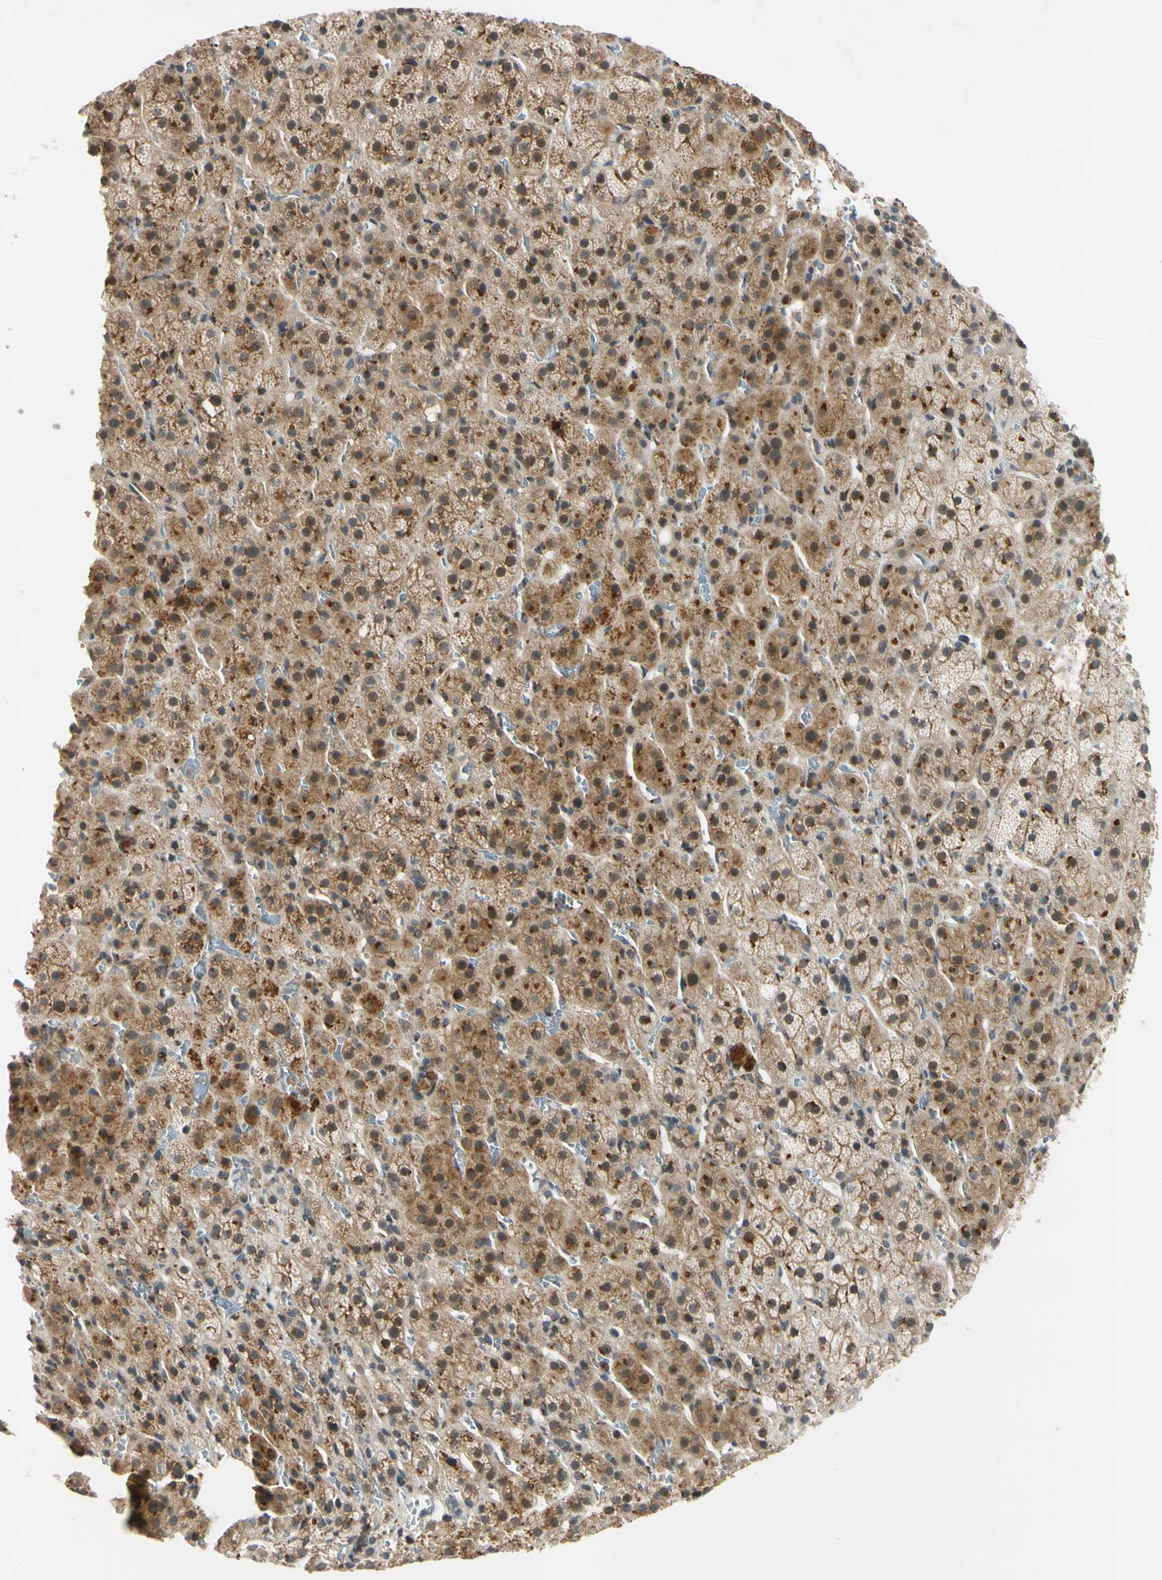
{"staining": {"intensity": "strong", "quantity": ">75%", "location": "cytoplasmic/membranous"}, "tissue": "adrenal gland", "cell_type": "Glandular cells", "image_type": "normal", "snomed": [{"axis": "morphology", "description": "Normal tissue, NOS"}, {"axis": "topography", "description": "Adrenal gland"}], "caption": "Unremarkable adrenal gland shows strong cytoplasmic/membranous positivity in approximately >75% of glandular cells, visualized by immunohistochemistry. (Brightfield microscopy of DAB IHC at high magnification).", "gene": "RPS6KB2", "patient": {"sex": "female", "age": 57}}